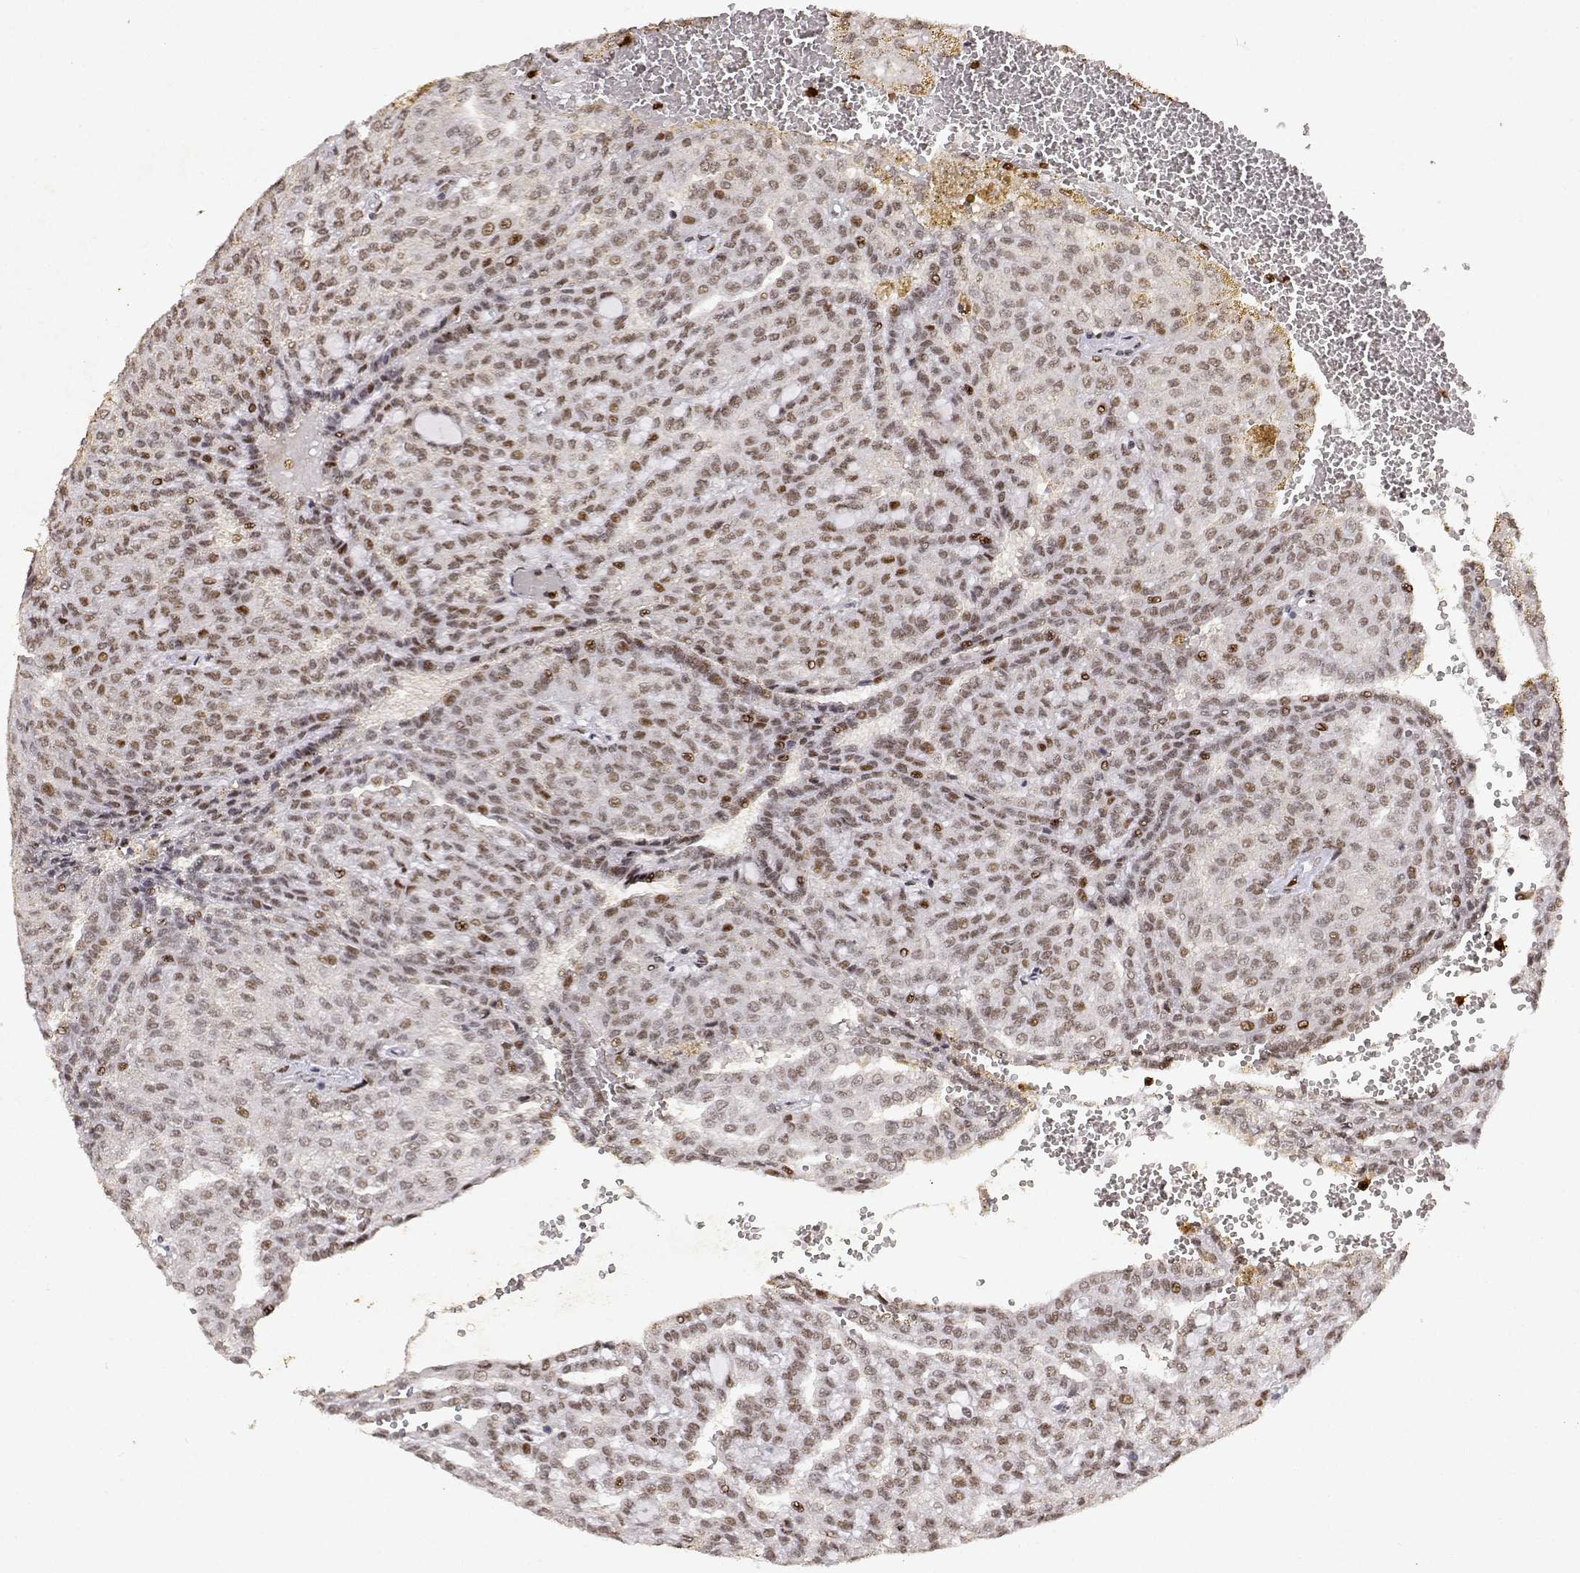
{"staining": {"intensity": "moderate", "quantity": "25%-75%", "location": "nuclear"}, "tissue": "renal cancer", "cell_type": "Tumor cells", "image_type": "cancer", "snomed": [{"axis": "morphology", "description": "Adenocarcinoma, NOS"}, {"axis": "topography", "description": "Kidney"}], "caption": "Immunohistochemistry staining of adenocarcinoma (renal), which demonstrates medium levels of moderate nuclear expression in approximately 25%-75% of tumor cells indicating moderate nuclear protein positivity. The staining was performed using DAB (brown) for protein detection and nuclei were counterstained in hematoxylin (blue).", "gene": "RSF1", "patient": {"sex": "male", "age": 63}}